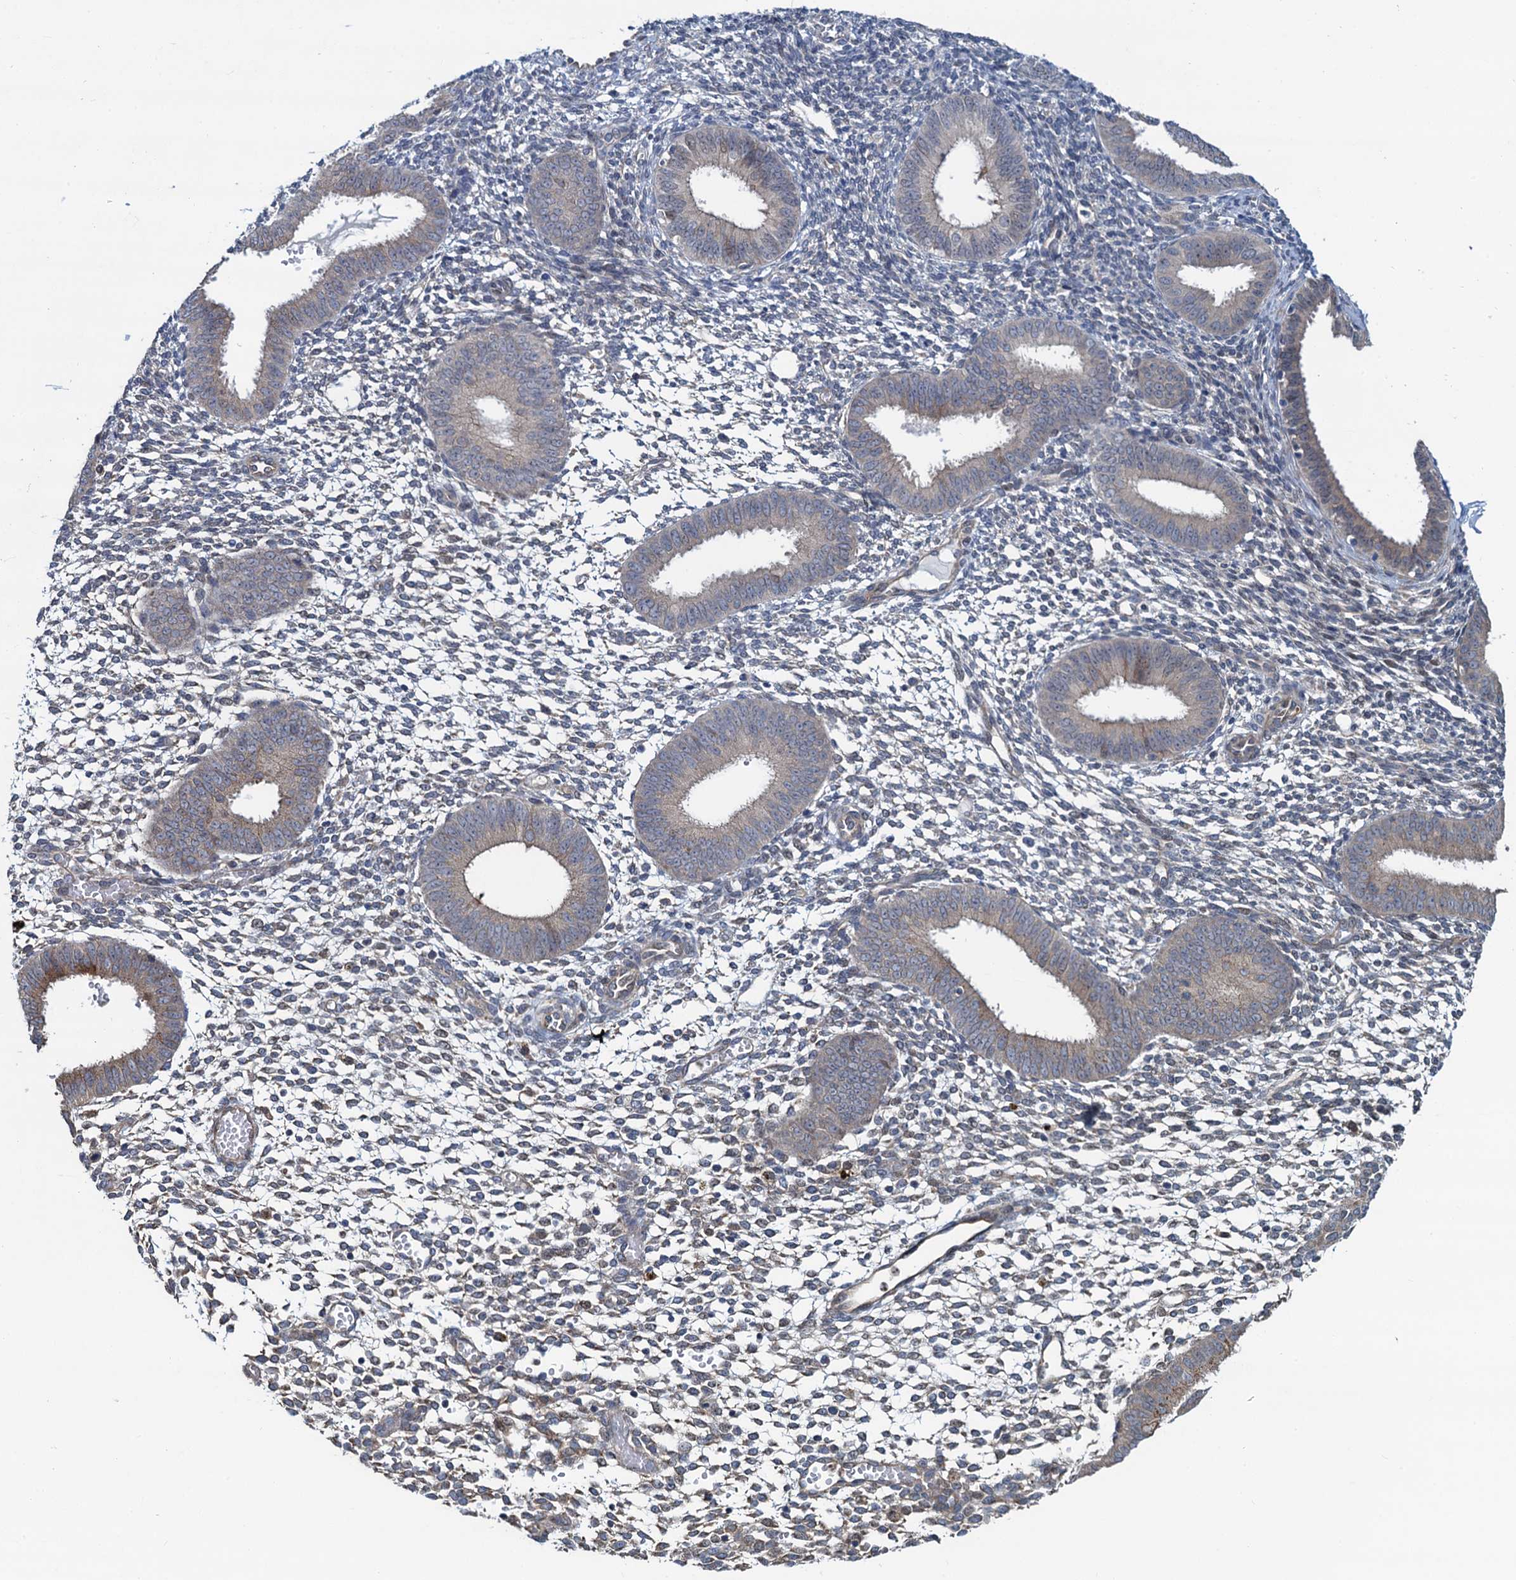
{"staining": {"intensity": "negative", "quantity": "none", "location": "none"}, "tissue": "endometrium", "cell_type": "Cells in endometrial stroma", "image_type": "normal", "snomed": [{"axis": "morphology", "description": "Normal tissue, NOS"}, {"axis": "topography", "description": "Uterus"}, {"axis": "topography", "description": "Endometrium"}], "caption": "Immunohistochemistry (IHC) image of benign endometrium stained for a protein (brown), which shows no expression in cells in endometrial stroma.", "gene": "RNF125", "patient": {"sex": "female", "age": 48}}